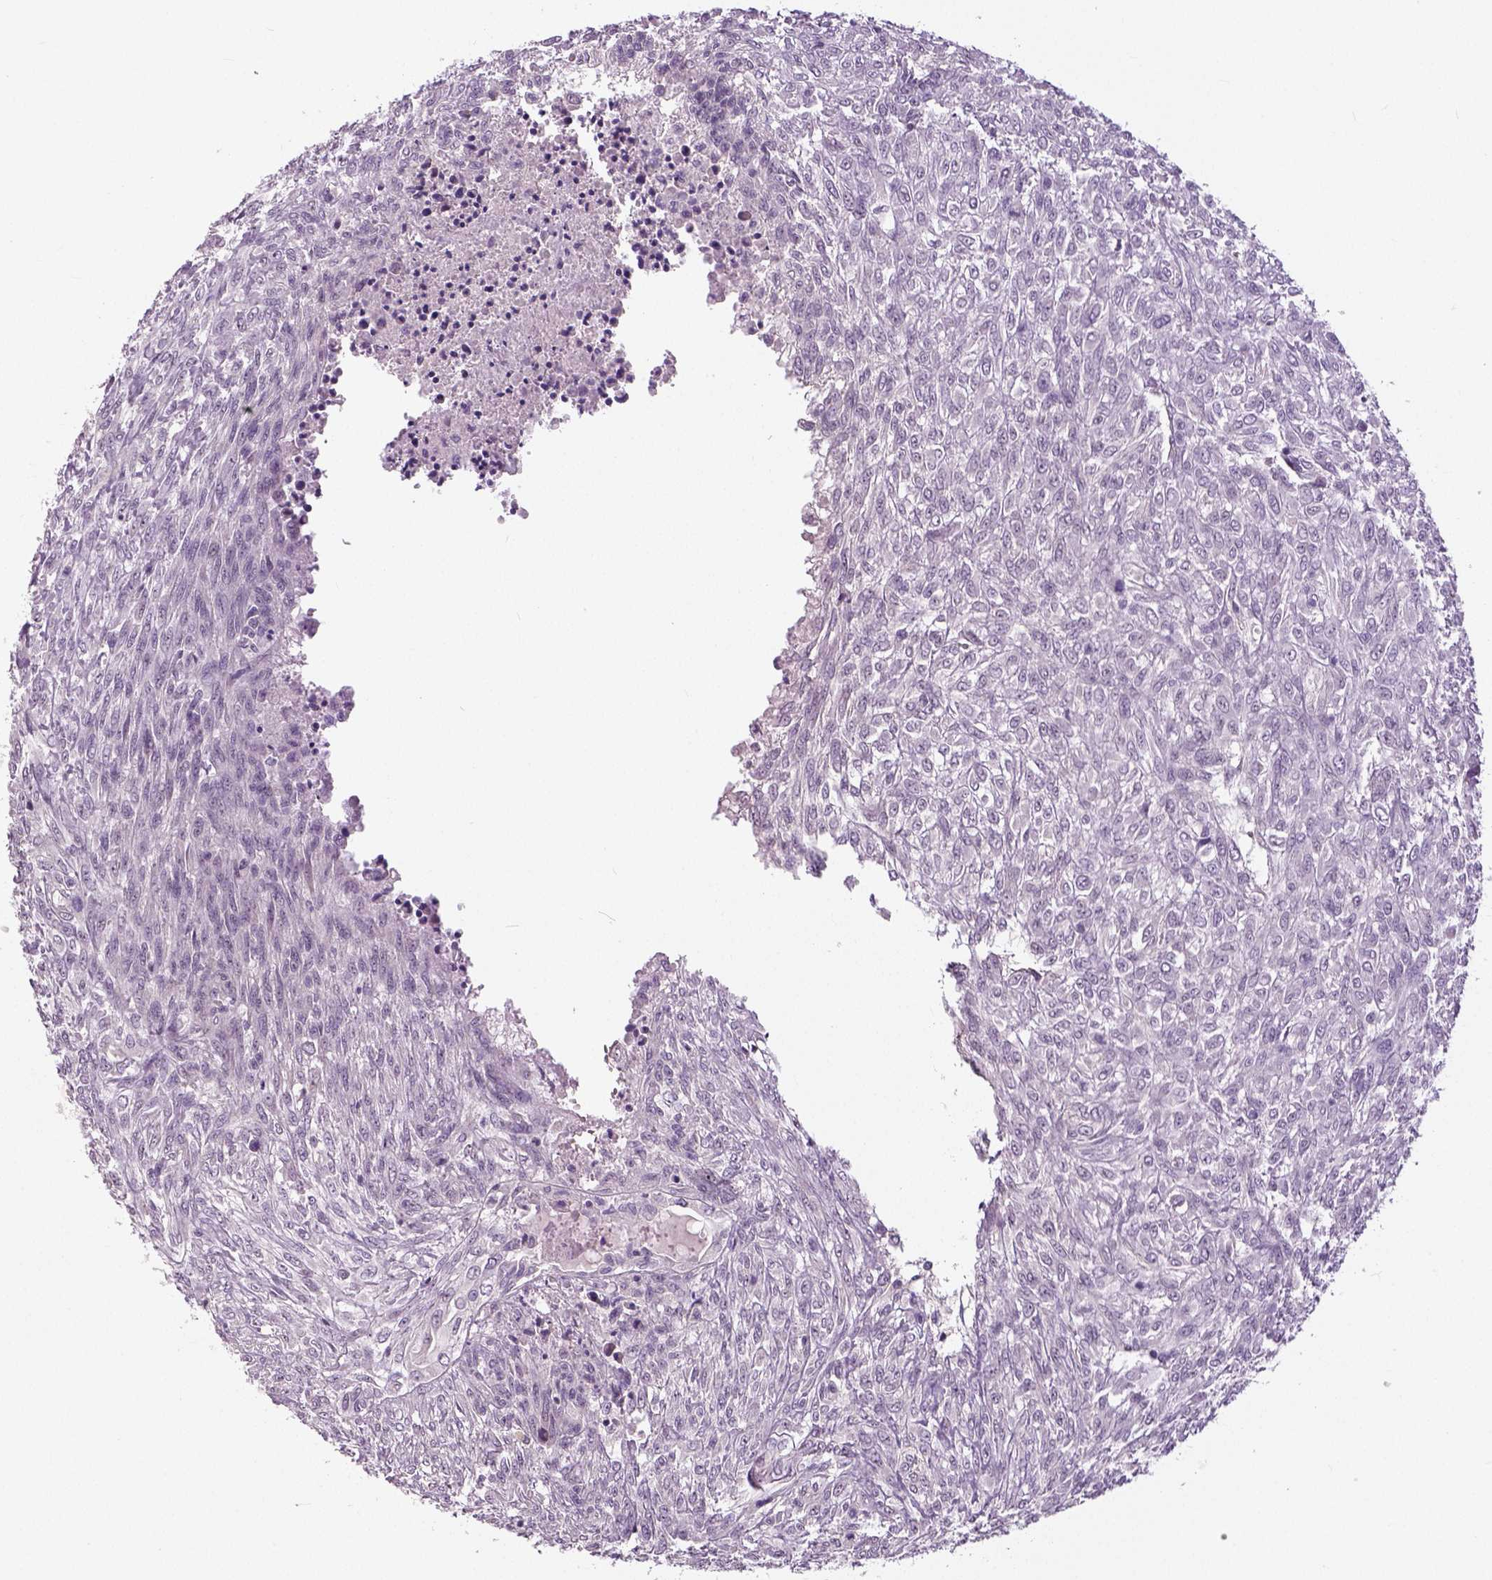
{"staining": {"intensity": "negative", "quantity": "none", "location": "none"}, "tissue": "renal cancer", "cell_type": "Tumor cells", "image_type": "cancer", "snomed": [{"axis": "morphology", "description": "Adenocarcinoma, NOS"}, {"axis": "topography", "description": "Kidney"}], "caption": "Renal cancer (adenocarcinoma) stained for a protein using immunohistochemistry (IHC) displays no expression tumor cells.", "gene": "NECAB1", "patient": {"sex": "male", "age": 58}}